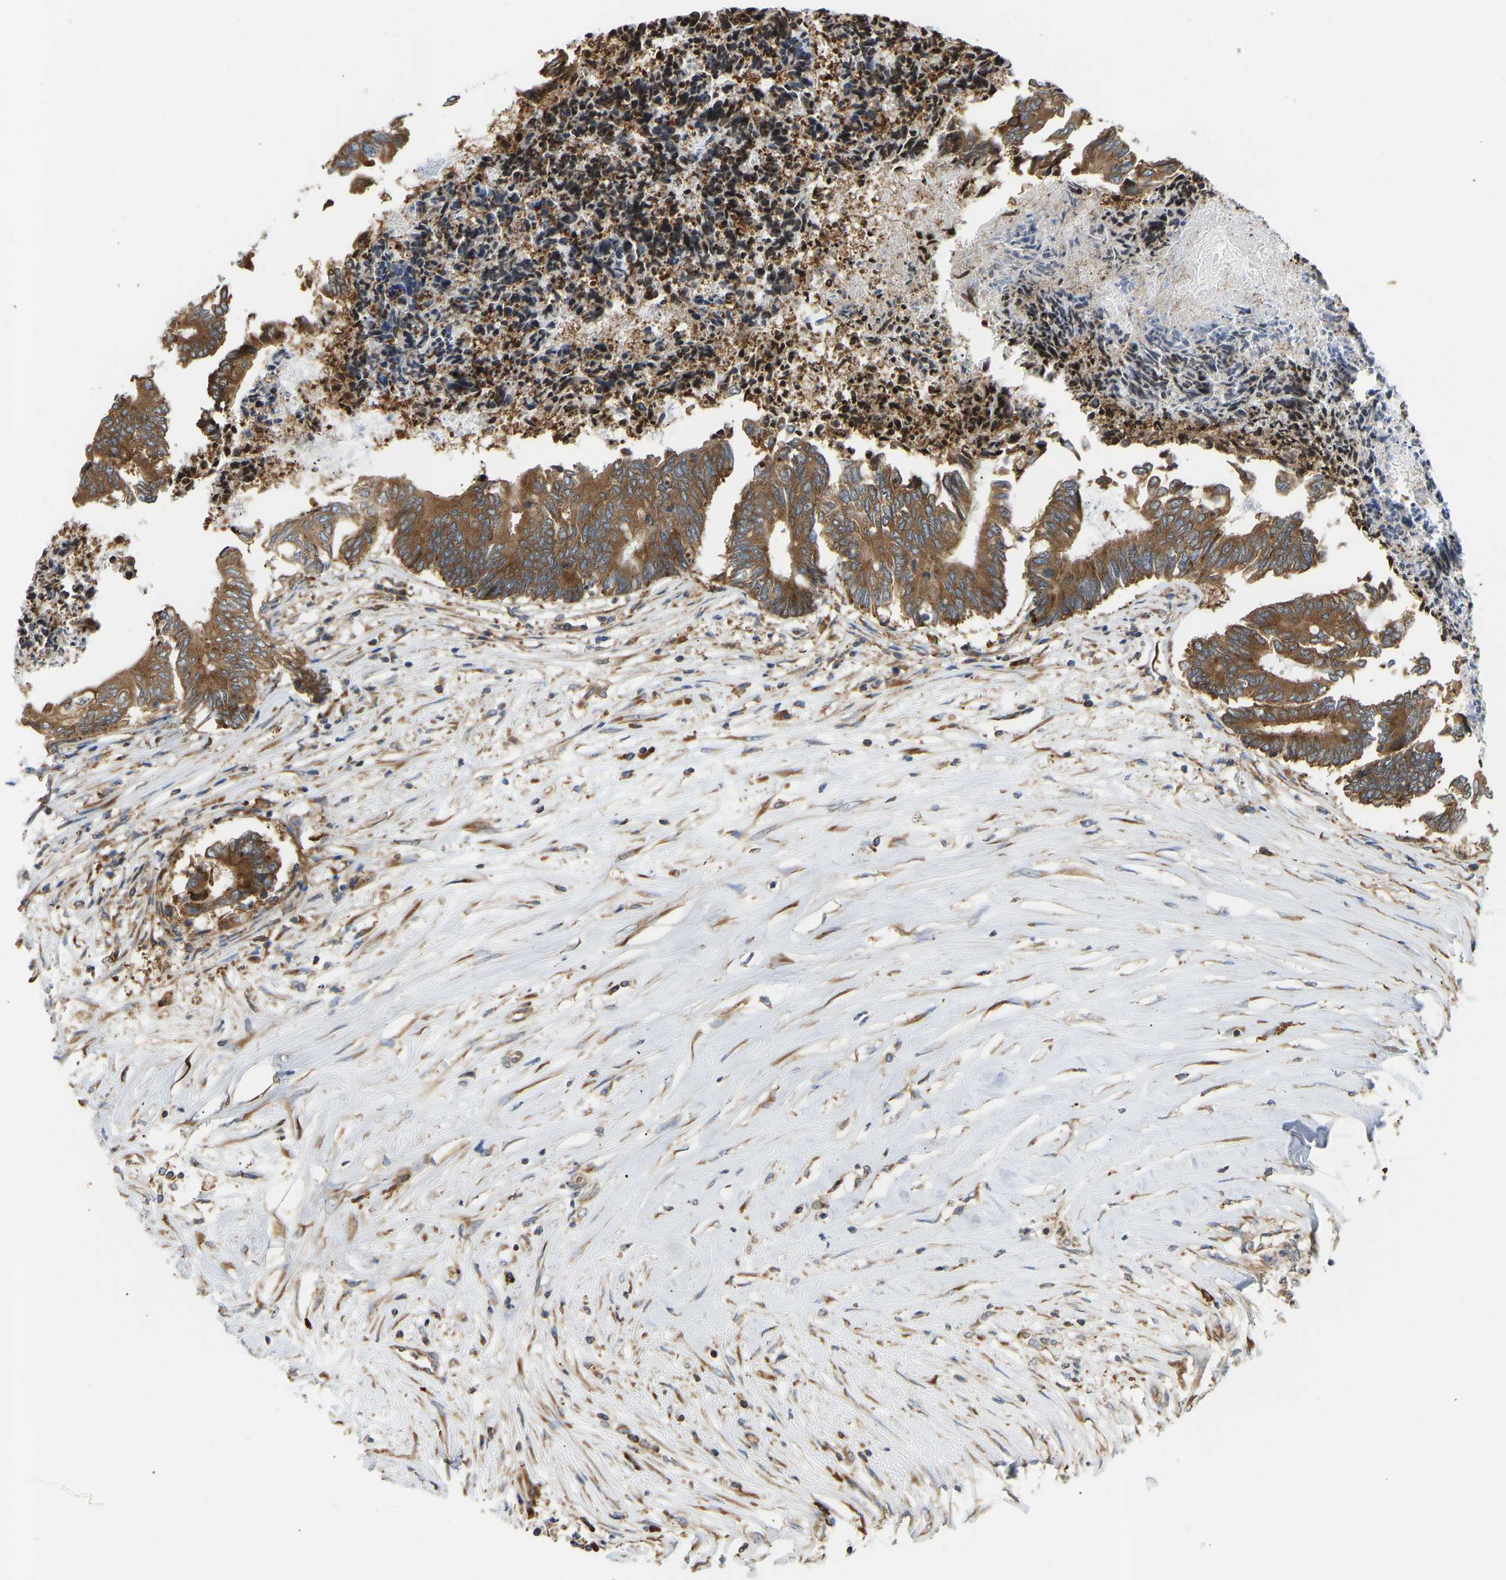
{"staining": {"intensity": "moderate", "quantity": ">75%", "location": "cytoplasmic/membranous"}, "tissue": "colorectal cancer", "cell_type": "Tumor cells", "image_type": "cancer", "snomed": [{"axis": "morphology", "description": "Adenocarcinoma, NOS"}, {"axis": "topography", "description": "Rectum"}], "caption": "An image of human colorectal adenocarcinoma stained for a protein shows moderate cytoplasmic/membranous brown staining in tumor cells.", "gene": "RPS6KB2", "patient": {"sex": "male", "age": 63}}